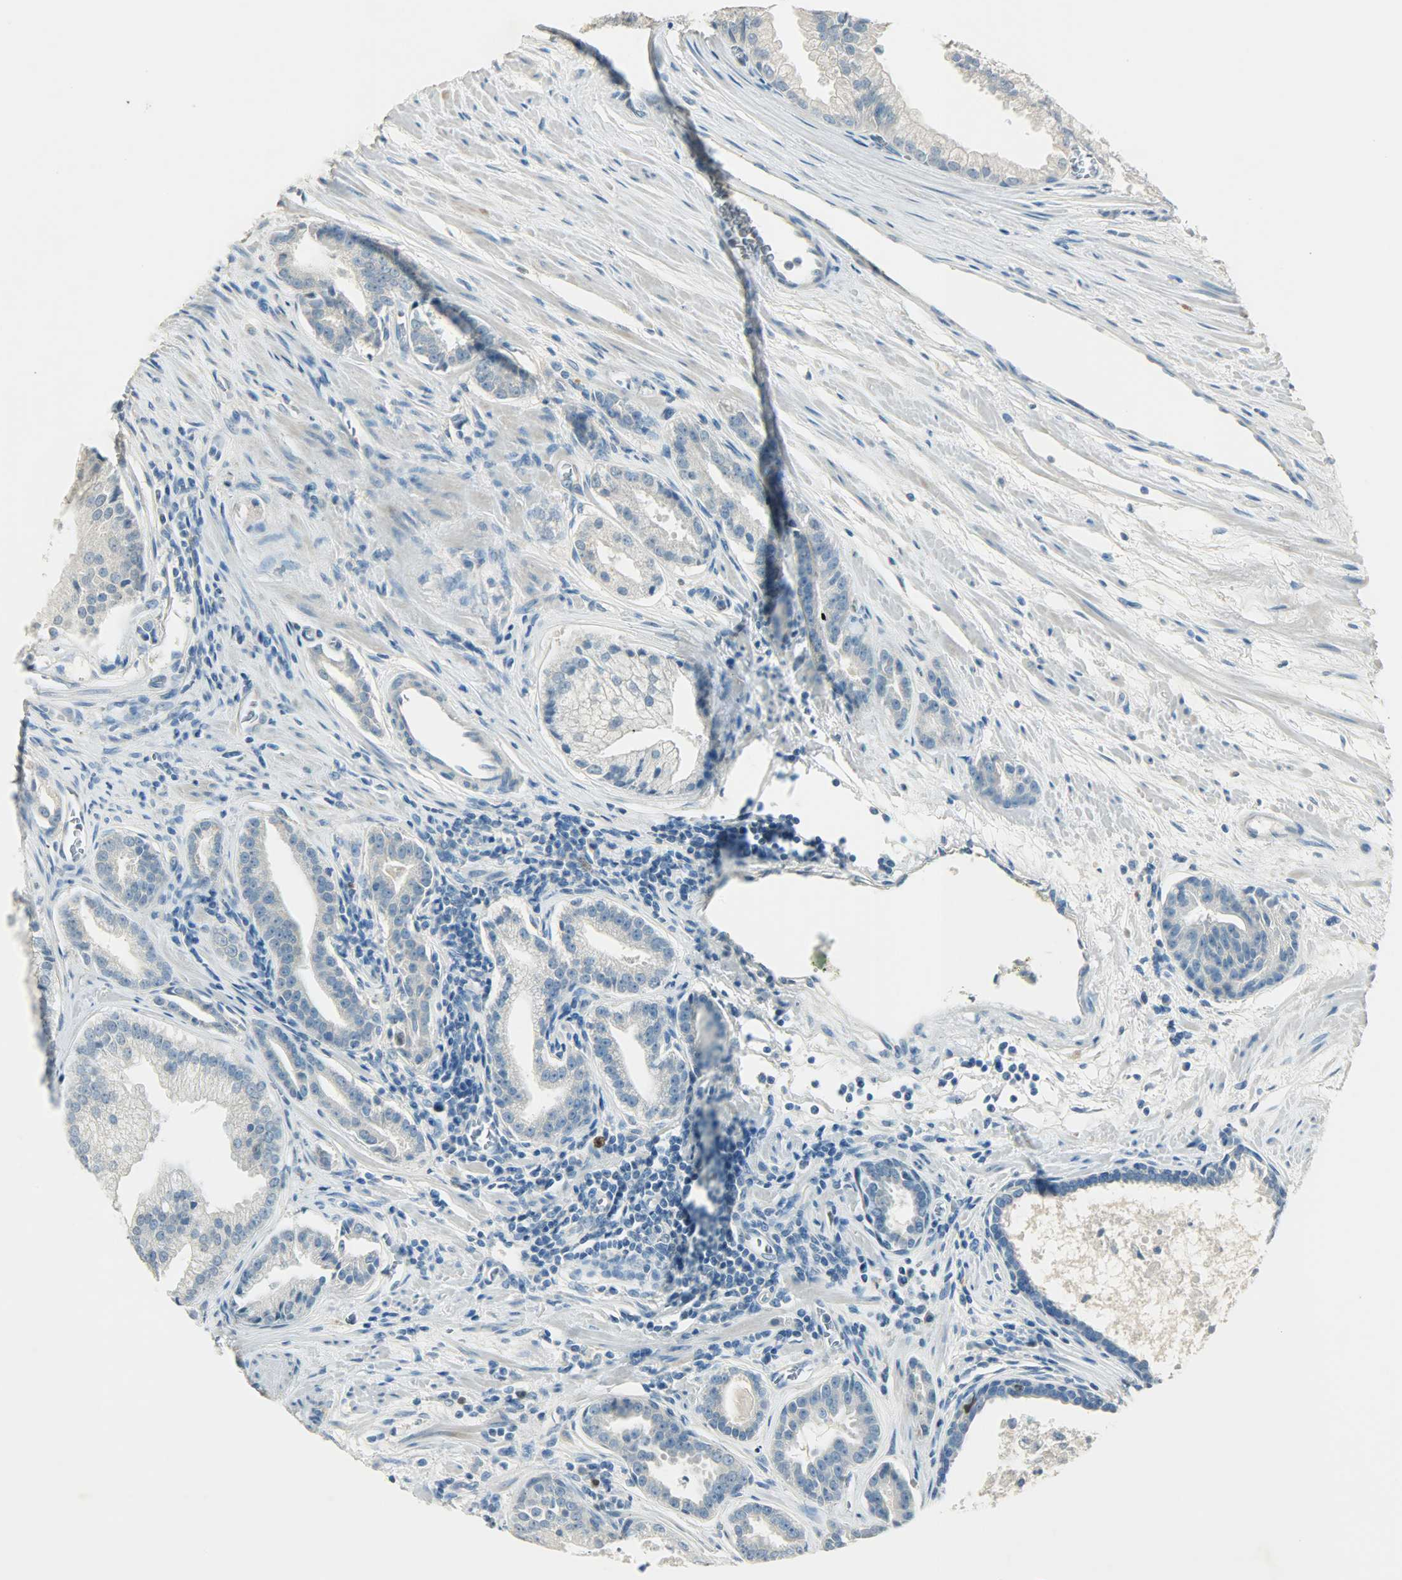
{"staining": {"intensity": "negative", "quantity": "none", "location": "none"}, "tissue": "prostate cancer", "cell_type": "Tumor cells", "image_type": "cancer", "snomed": [{"axis": "morphology", "description": "Adenocarcinoma, High grade"}, {"axis": "topography", "description": "Prostate"}], "caption": "IHC of high-grade adenocarcinoma (prostate) demonstrates no positivity in tumor cells.", "gene": "TPX2", "patient": {"sex": "male", "age": 67}}